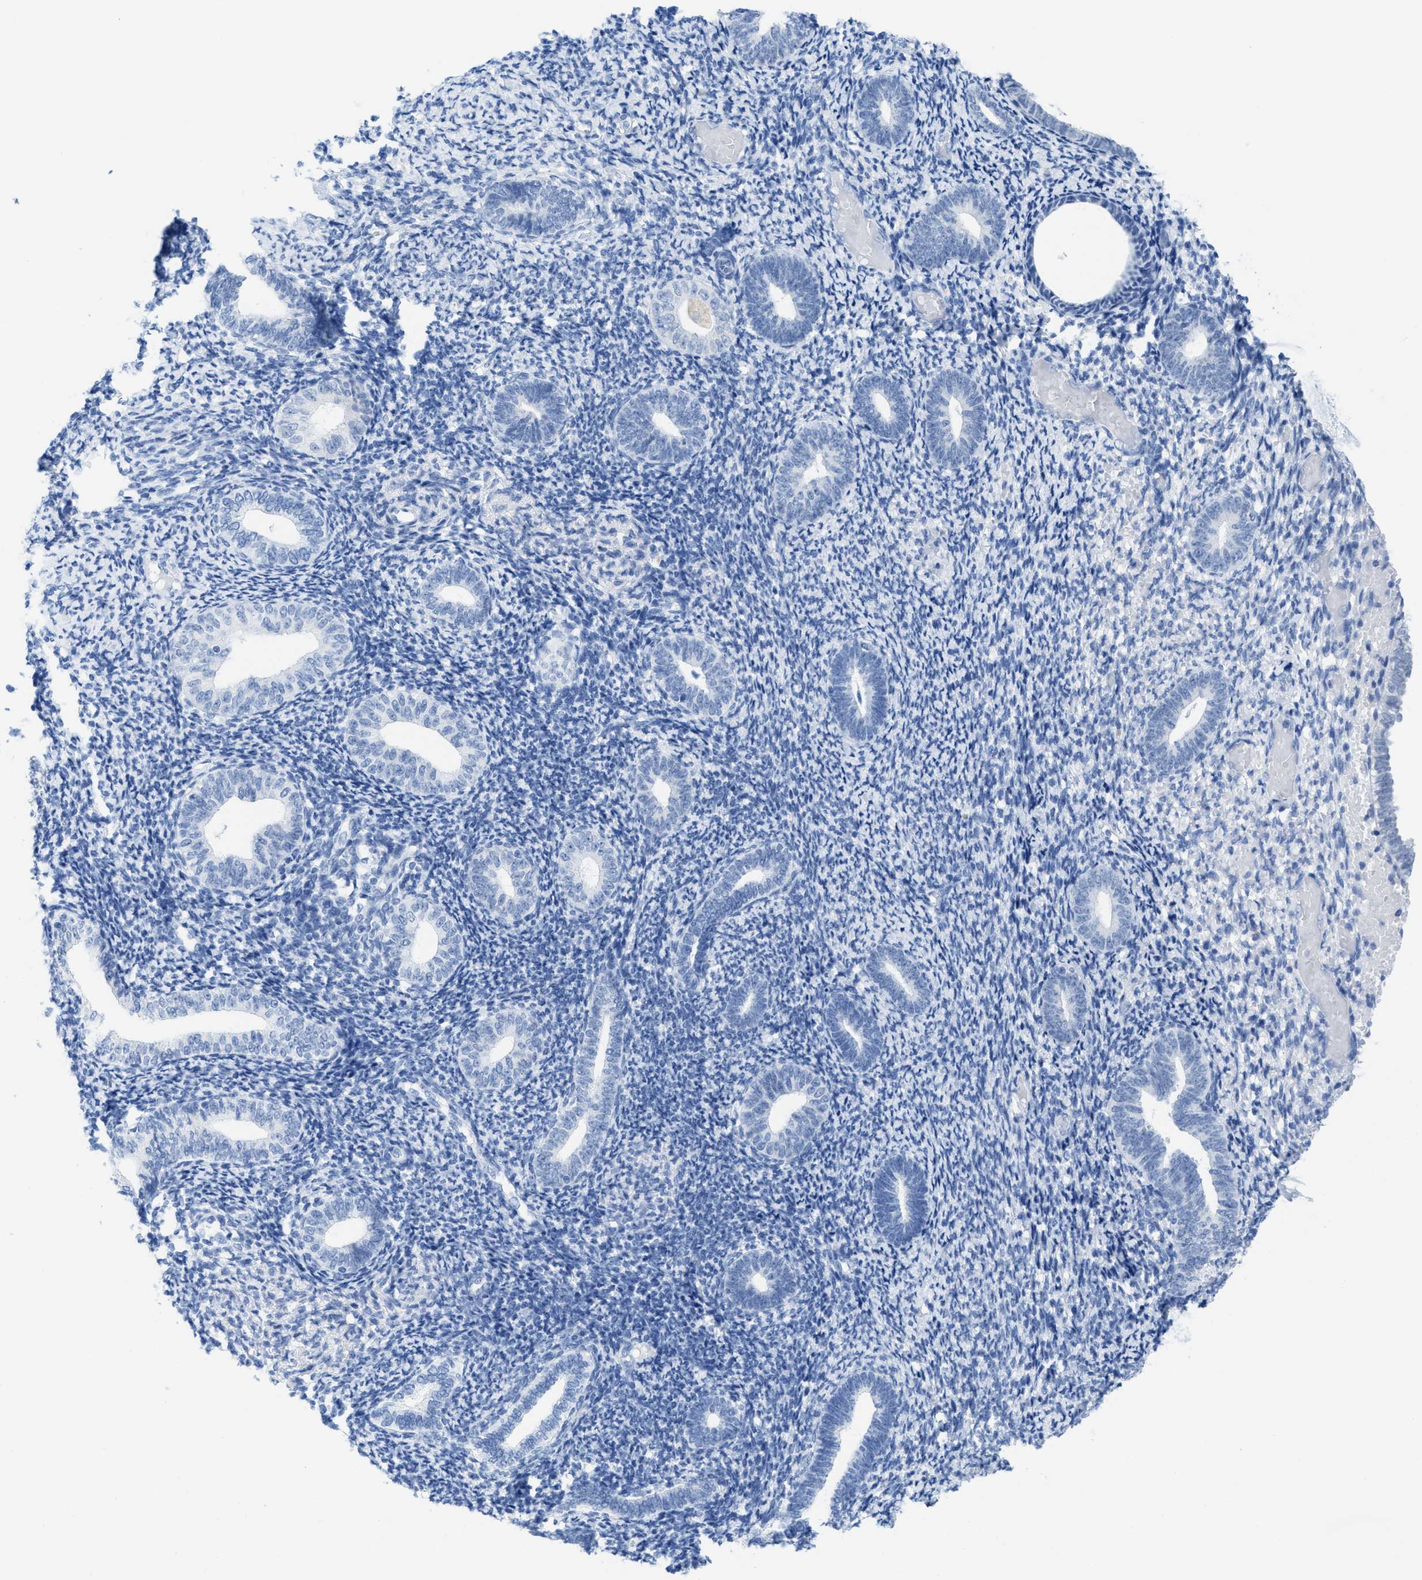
{"staining": {"intensity": "negative", "quantity": "none", "location": "none"}, "tissue": "endometrium", "cell_type": "Cells in endometrial stroma", "image_type": "normal", "snomed": [{"axis": "morphology", "description": "Normal tissue, NOS"}, {"axis": "topography", "description": "Endometrium"}], "caption": "Endometrium stained for a protein using IHC demonstrates no staining cells in endometrial stroma.", "gene": "WDR4", "patient": {"sex": "female", "age": 66}}